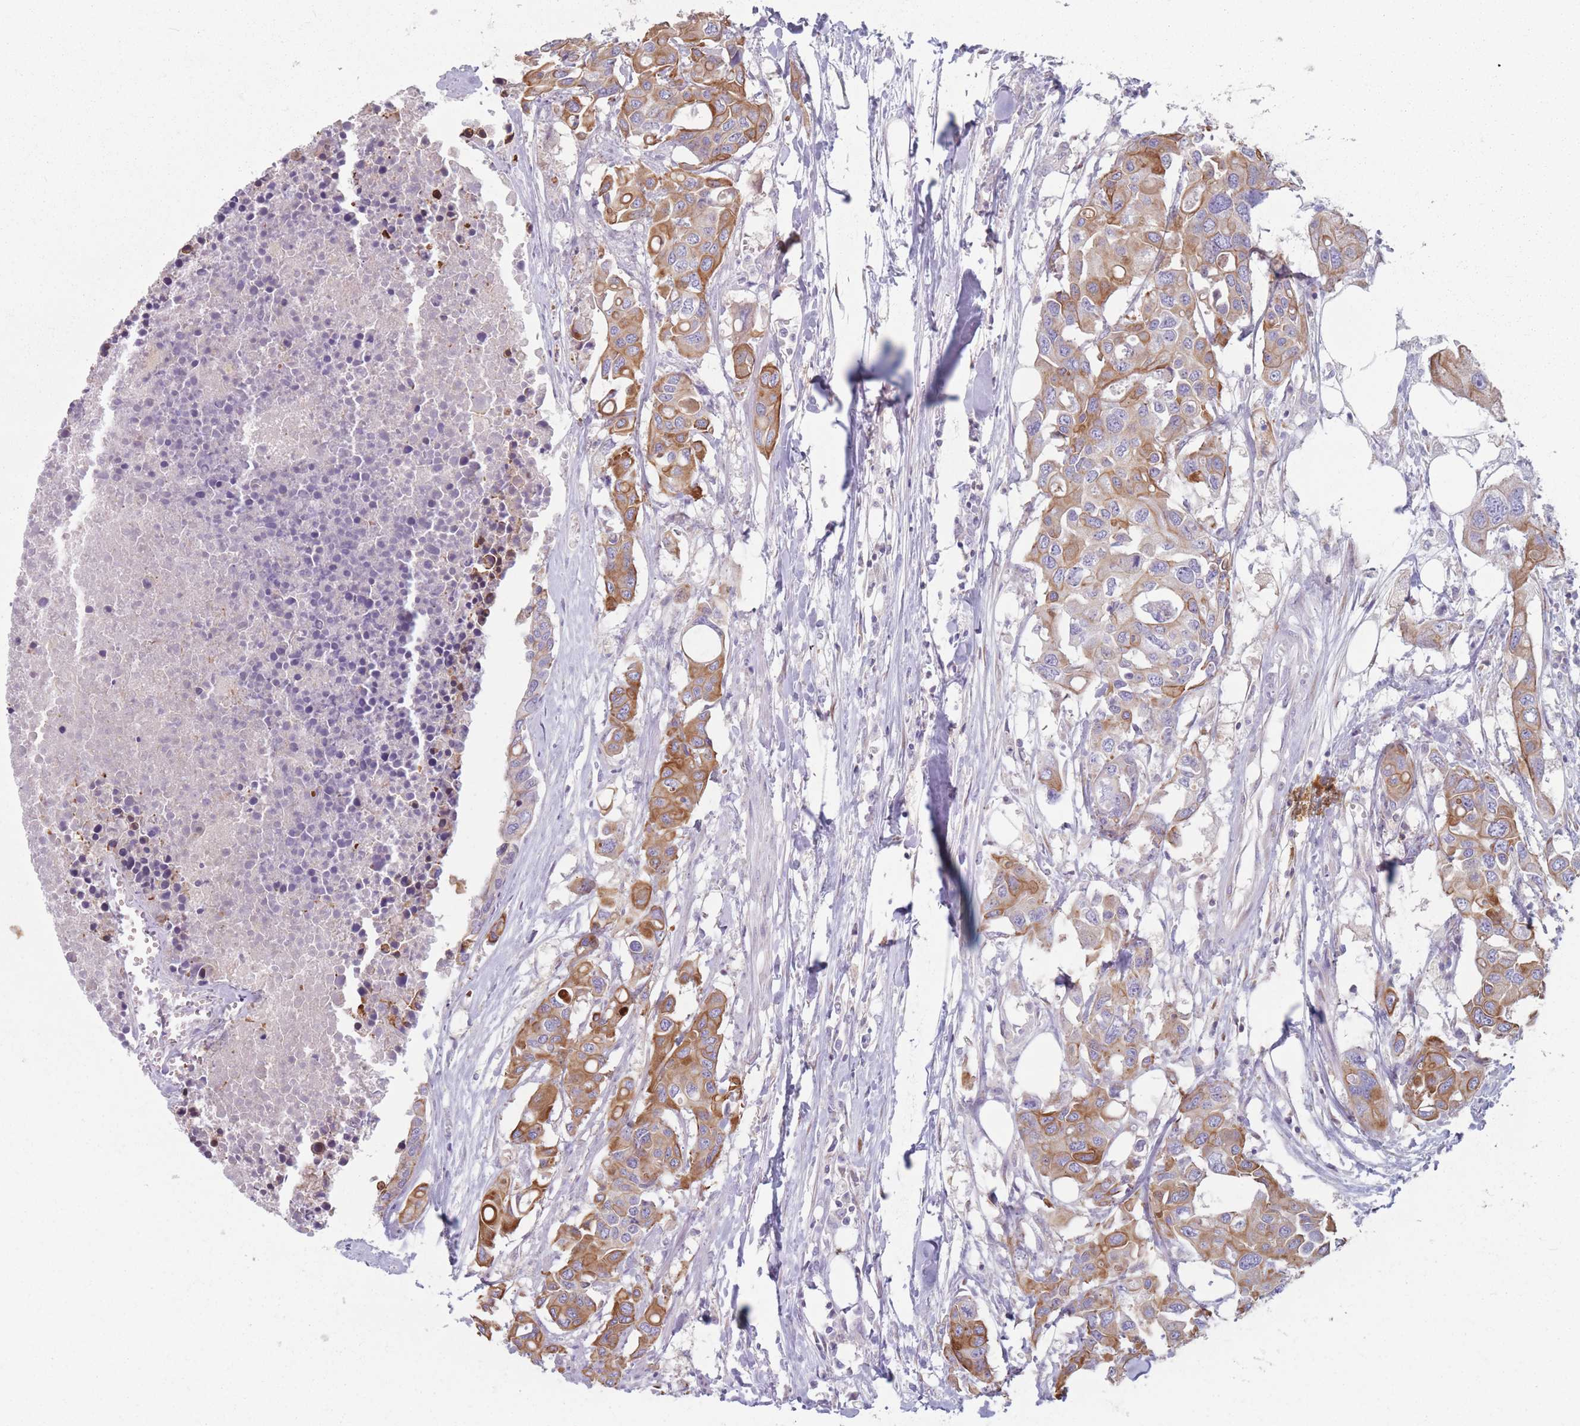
{"staining": {"intensity": "moderate", "quantity": "25%-75%", "location": "cytoplasmic/membranous"}, "tissue": "colorectal cancer", "cell_type": "Tumor cells", "image_type": "cancer", "snomed": [{"axis": "morphology", "description": "Adenocarcinoma, NOS"}, {"axis": "topography", "description": "Colon"}], "caption": "This photomicrograph exhibits IHC staining of colorectal cancer (adenocarcinoma), with medium moderate cytoplasmic/membranous expression in approximately 25%-75% of tumor cells.", "gene": "HSBP1L1", "patient": {"sex": "male", "age": 77}}